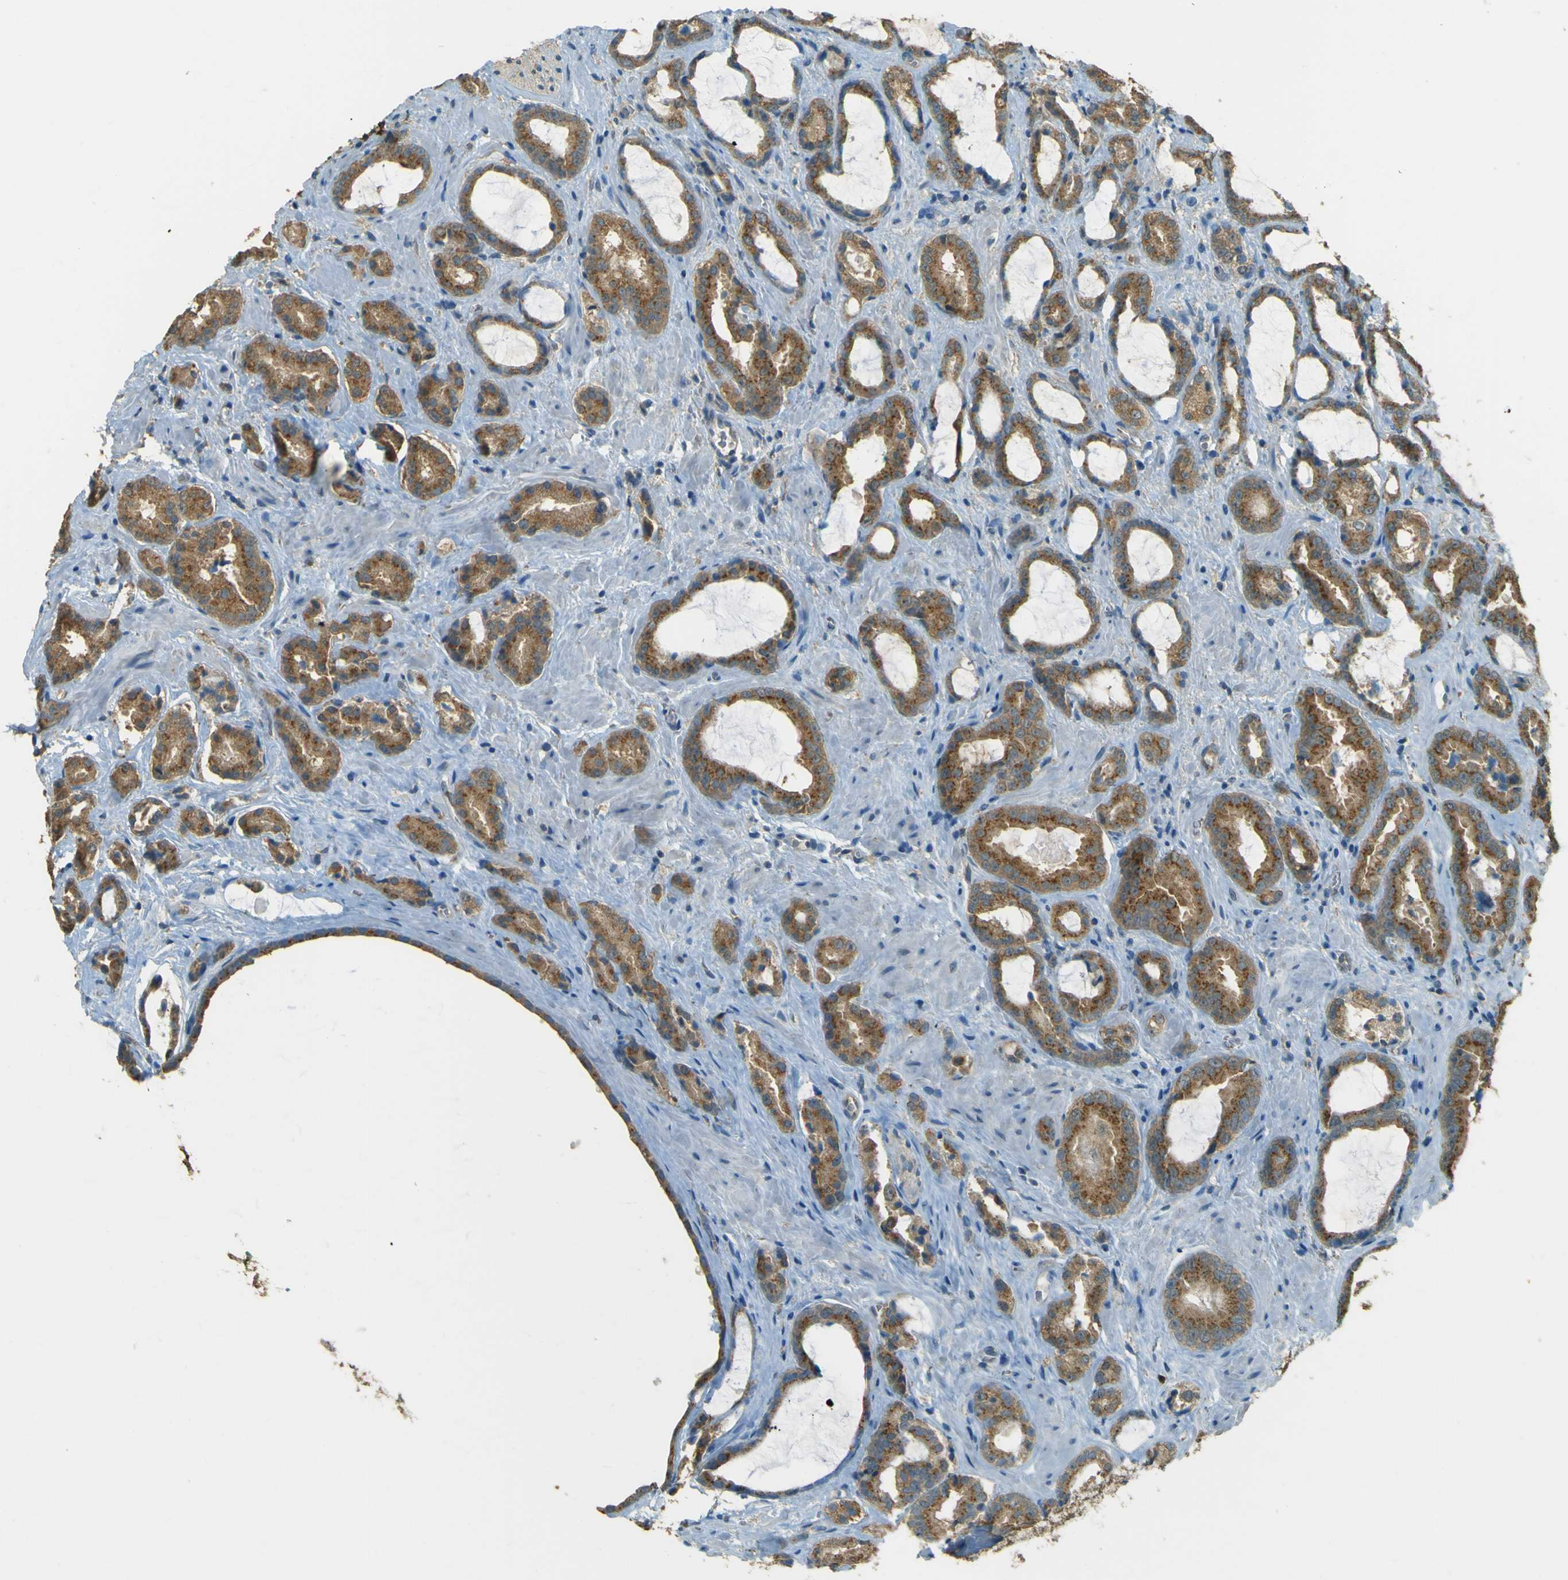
{"staining": {"intensity": "strong", "quantity": ">75%", "location": "cytoplasmic/membranous"}, "tissue": "prostate cancer", "cell_type": "Tumor cells", "image_type": "cancer", "snomed": [{"axis": "morphology", "description": "Adenocarcinoma, Low grade"}, {"axis": "topography", "description": "Prostate"}], "caption": "Low-grade adenocarcinoma (prostate) stained for a protein (brown) shows strong cytoplasmic/membranous positive positivity in approximately >75% of tumor cells.", "gene": "GOLGA1", "patient": {"sex": "male", "age": 60}}